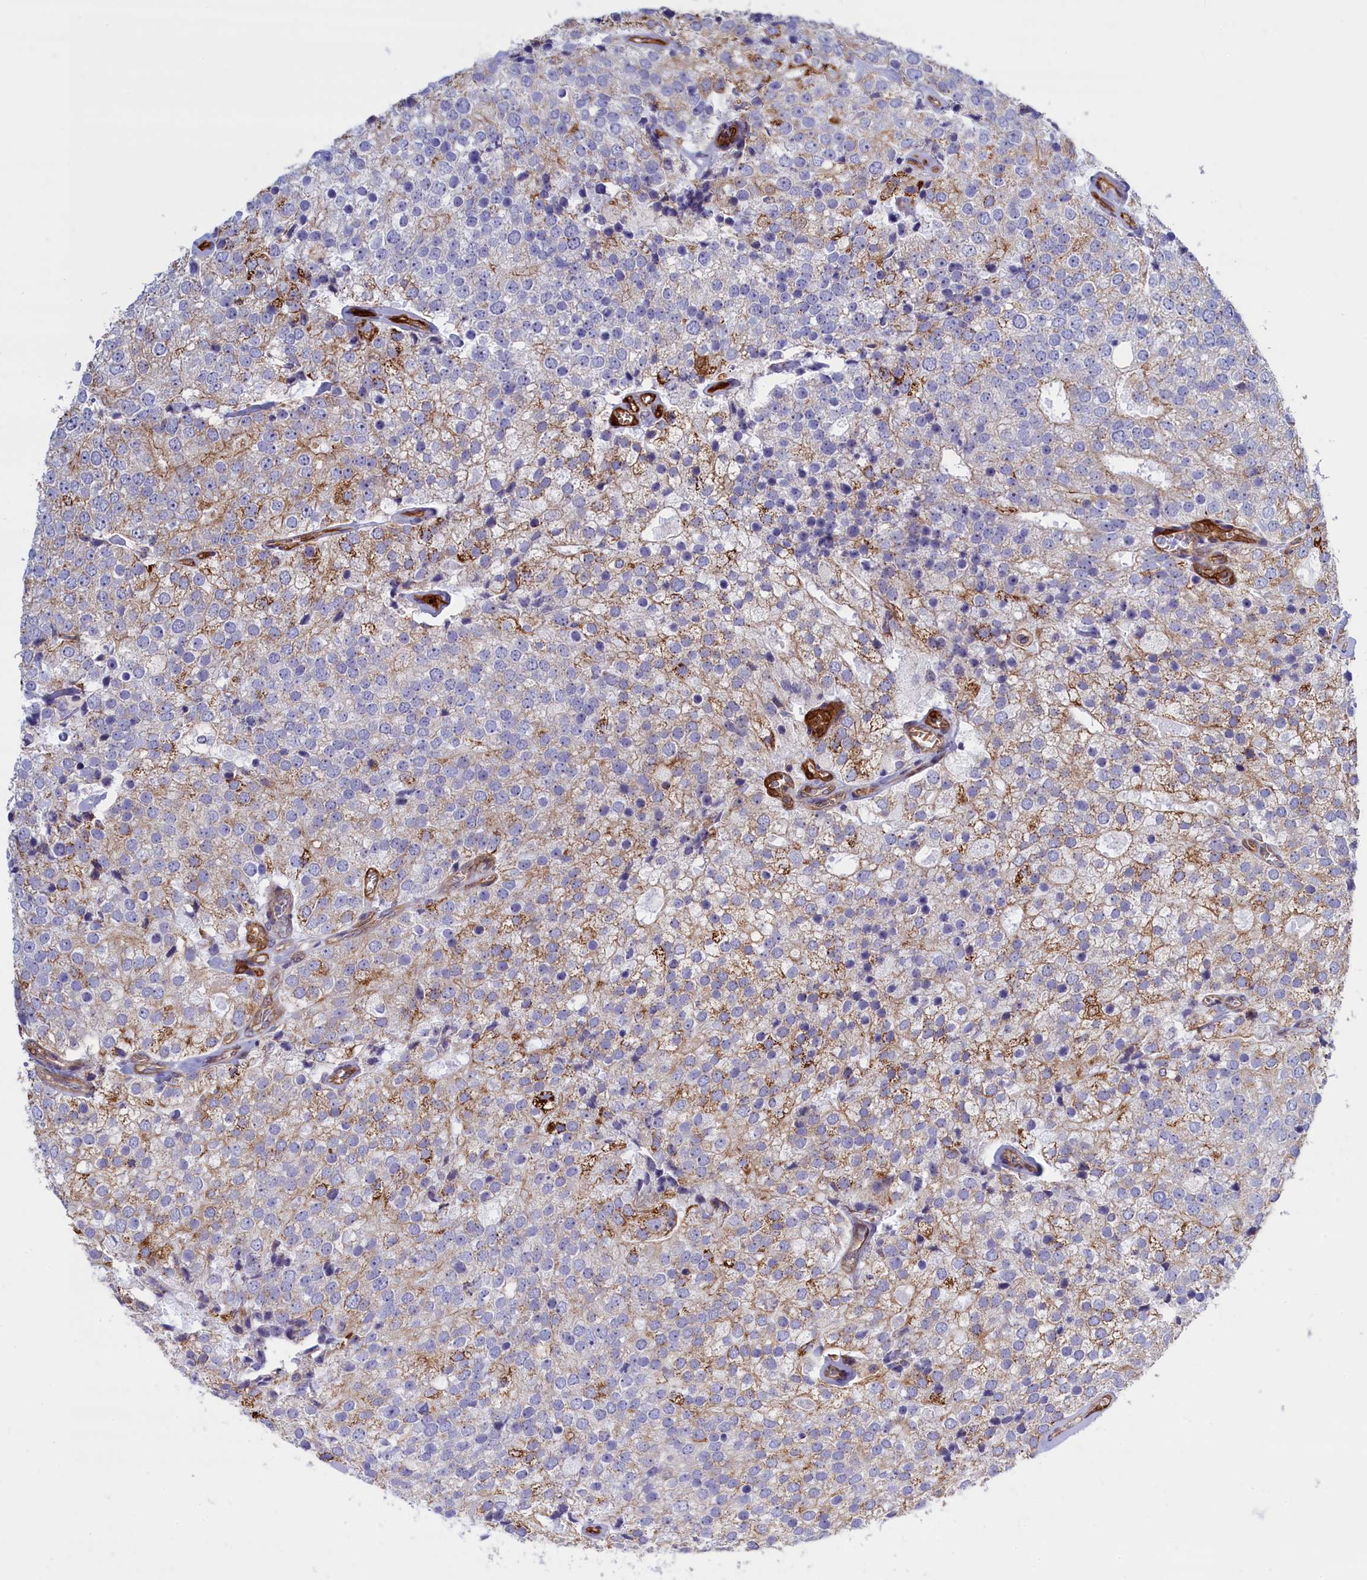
{"staining": {"intensity": "moderate", "quantity": "<25%", "location": "cytoplasmic/membranous"}, "tissue": "prostate cancer", "cell_type": "Tumor cells", "image_type": "cancer", "snomed": [{"axis": "morphology", "description": "Adenocarcinoma, High grade"}, {"axis": "topography", "description": "Prostate"}], "caption": "A low amount of moderate cytoplasmic/membranous positivity is identified in about <25% of tumor cells in prostate cancer tissue.", "gene": "ABCC12", "patient": {"sex": "male", "age": 49}}